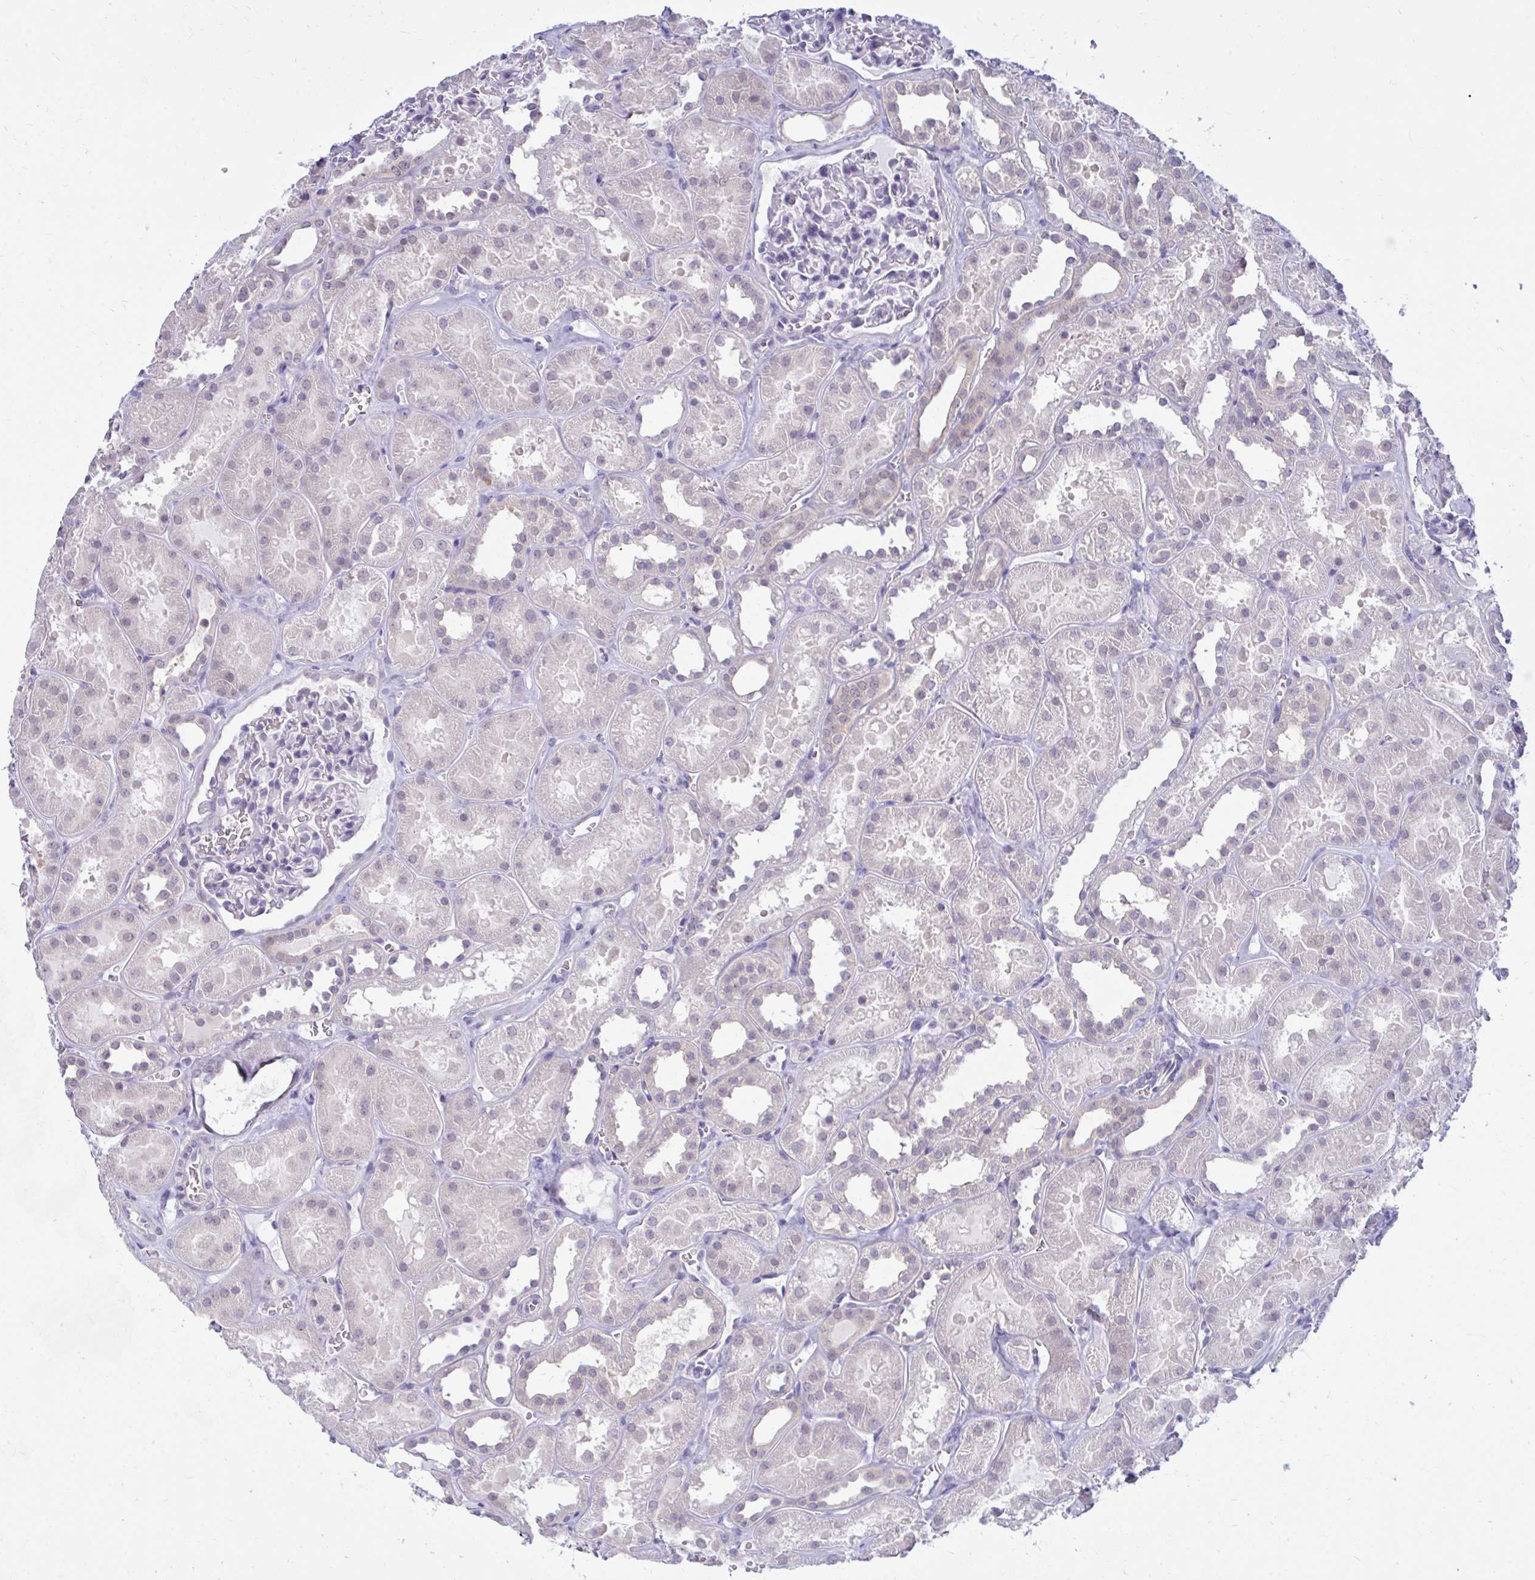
{"staining": {"intensity": "weak", "quantity": "<25%", "location": "nuclear"}, "tissue": "kidney", "cell_type": "Cells in glomeruli", "image_type": "normal", "snomed": [{"axis": "morphology", "description": "Normal tissue, NOS"}, {"axis": "topography", "description": "Kidney"}], "caption": "High magnification brightfield microscopy of unremarkable kidney stained with DAB (3,3'-diaminobenzidine) (brown) and counterstained with hematoxylin (blue): cells in glomeruli show no significant expression.", "gene": "CSE1L", "patient": {"sex": "female", "age": 41}}